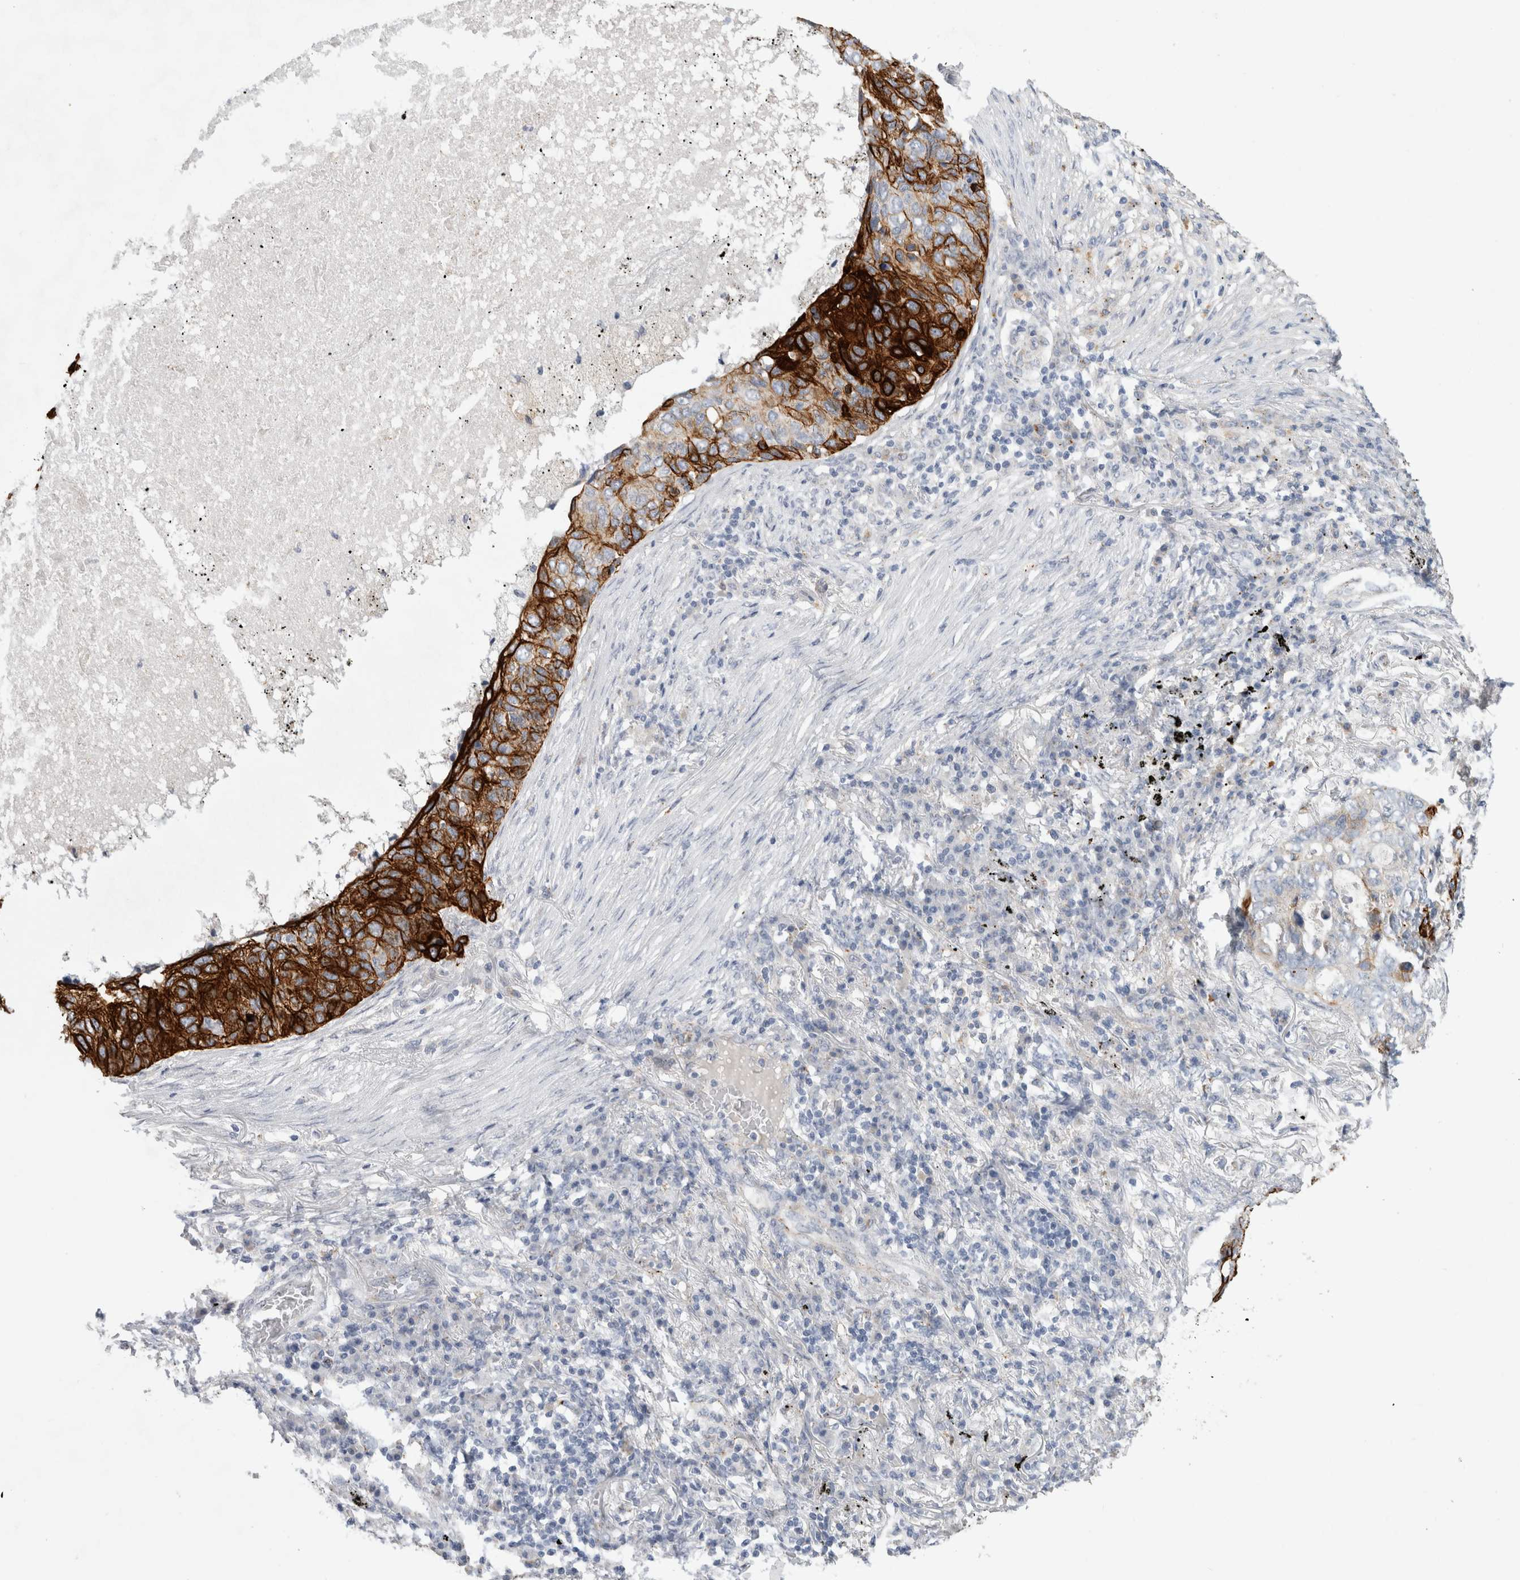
{"staining": {"intensity": "strong", "quantity": "25%-75%", "location": "cytoplasmic/membranous"}, "tissue": "lung cancer", "cell_type": "Tumor cells", "image_type": "cancer", "snomed": [{"axis": "morphology", "description": "Squamous cell carcinoma, NOS"}, {"axis": "topography", "description": "Lung"}], "caption": "Strong cytoplasmic/membranous staining for a protein is appreciated in about 25%-75% of tumor cells of lung cancer (squamous cell carcinoma) using IHC.", "gene": "GAA", "patient": {"sex": "female", "age": 63}}